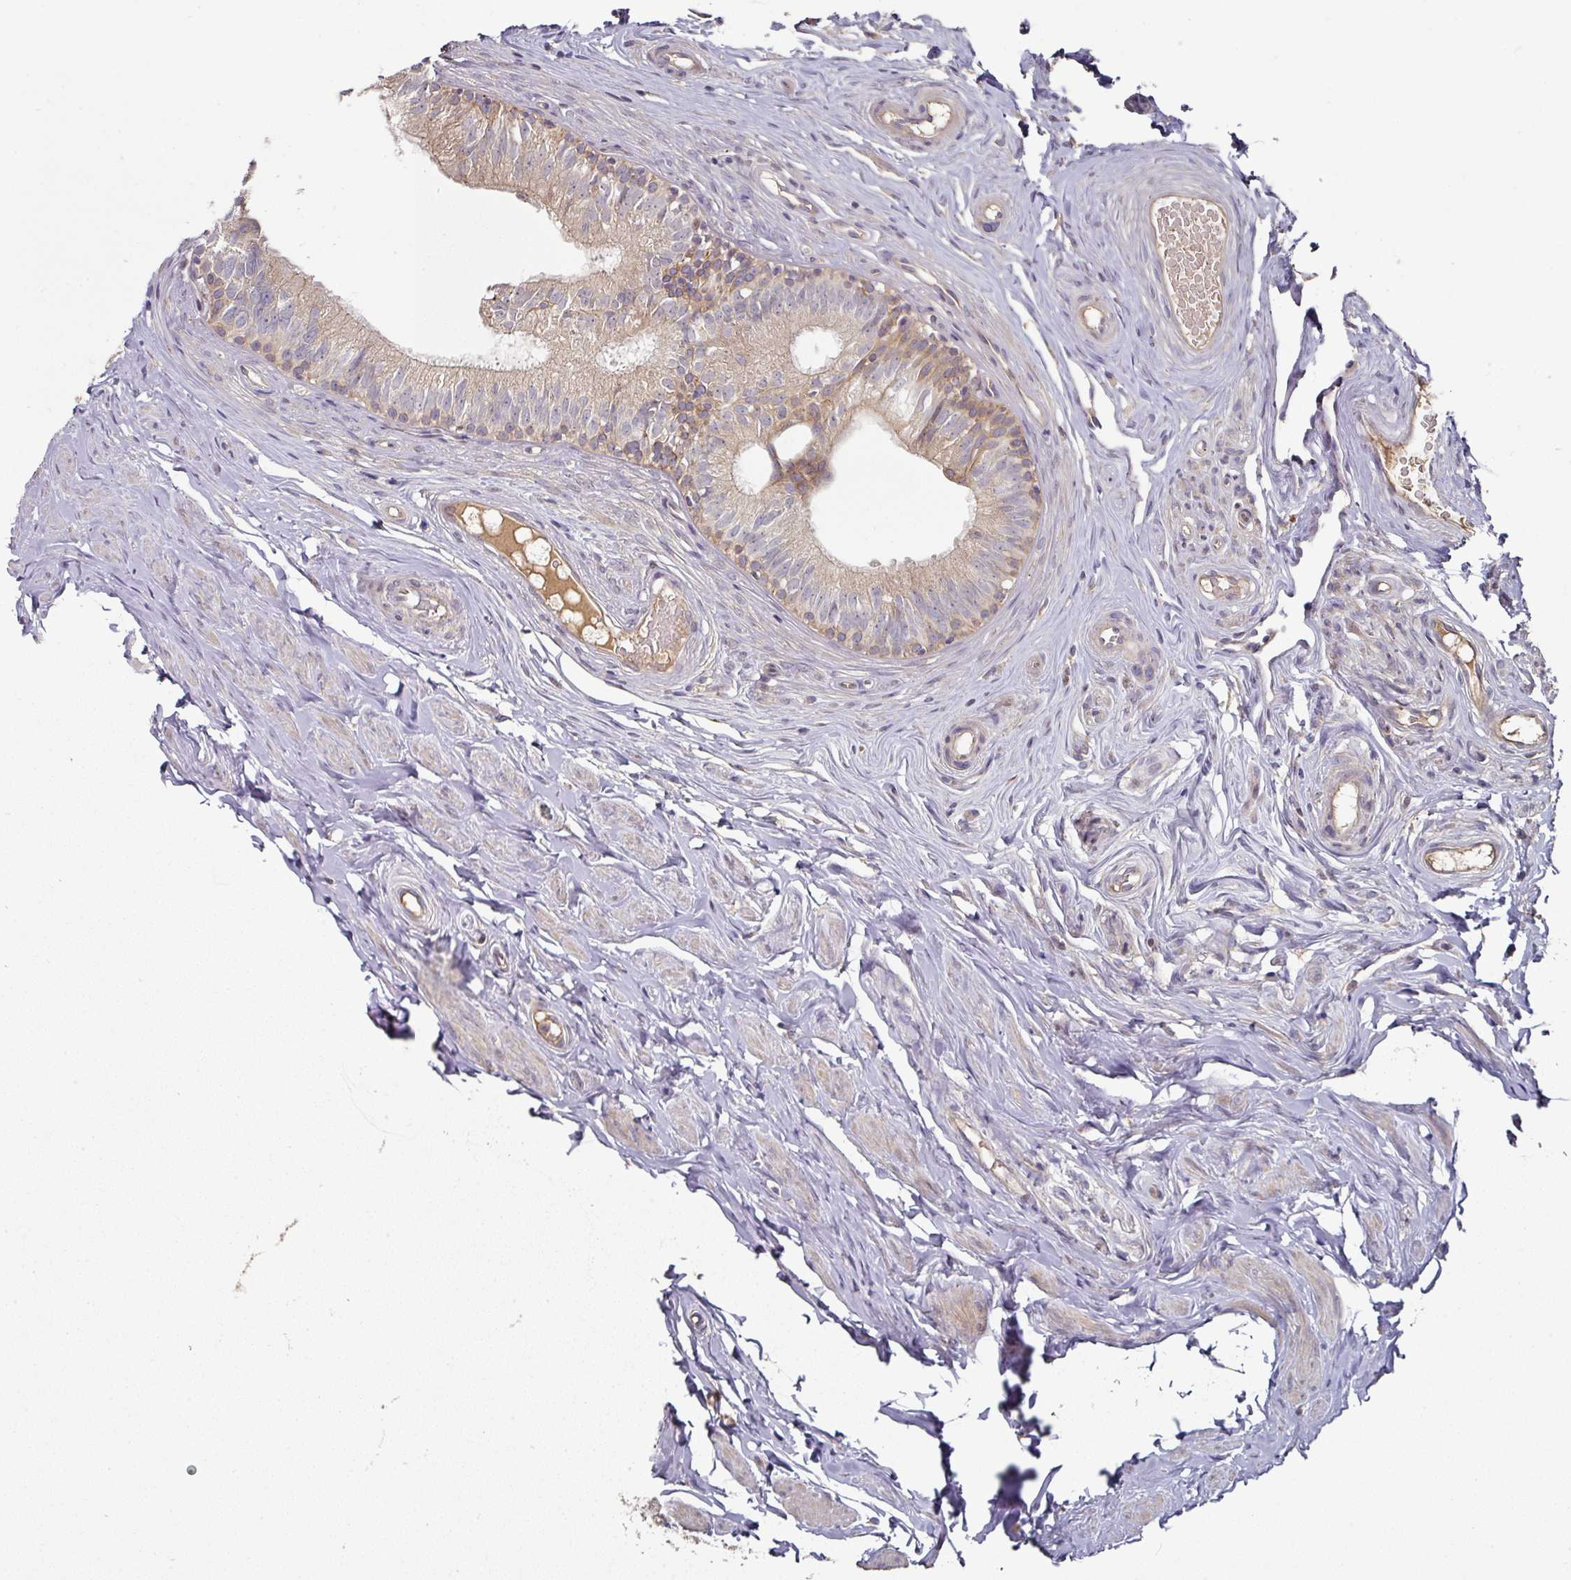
{"staining": {"intensity": "moderate", "quantity": "25%-75%", "location": "cytoplasmic/membranous"}, "tissue": "epididymis", "cell_type": "Glandular cells", "image_type": "normal", "snomed": [{"axis": "morphology", "description": "Normal tissue, NOS"}, {"axis": "morphology", "description": "Seminoma, NOS"}, {"axis": "topography", "description": "Testis"}, {"axis": "topography", "description": "Epididymis"}], "caption": "About 25%-75% of glandular cells in normal human epididymis demonstrate moderate cytoplasmic/membranous protein staining as visualized by brown immunohistochemical staining.", "gene": "DNAJC7", "patient": {"sex": "male", "age": 45}}